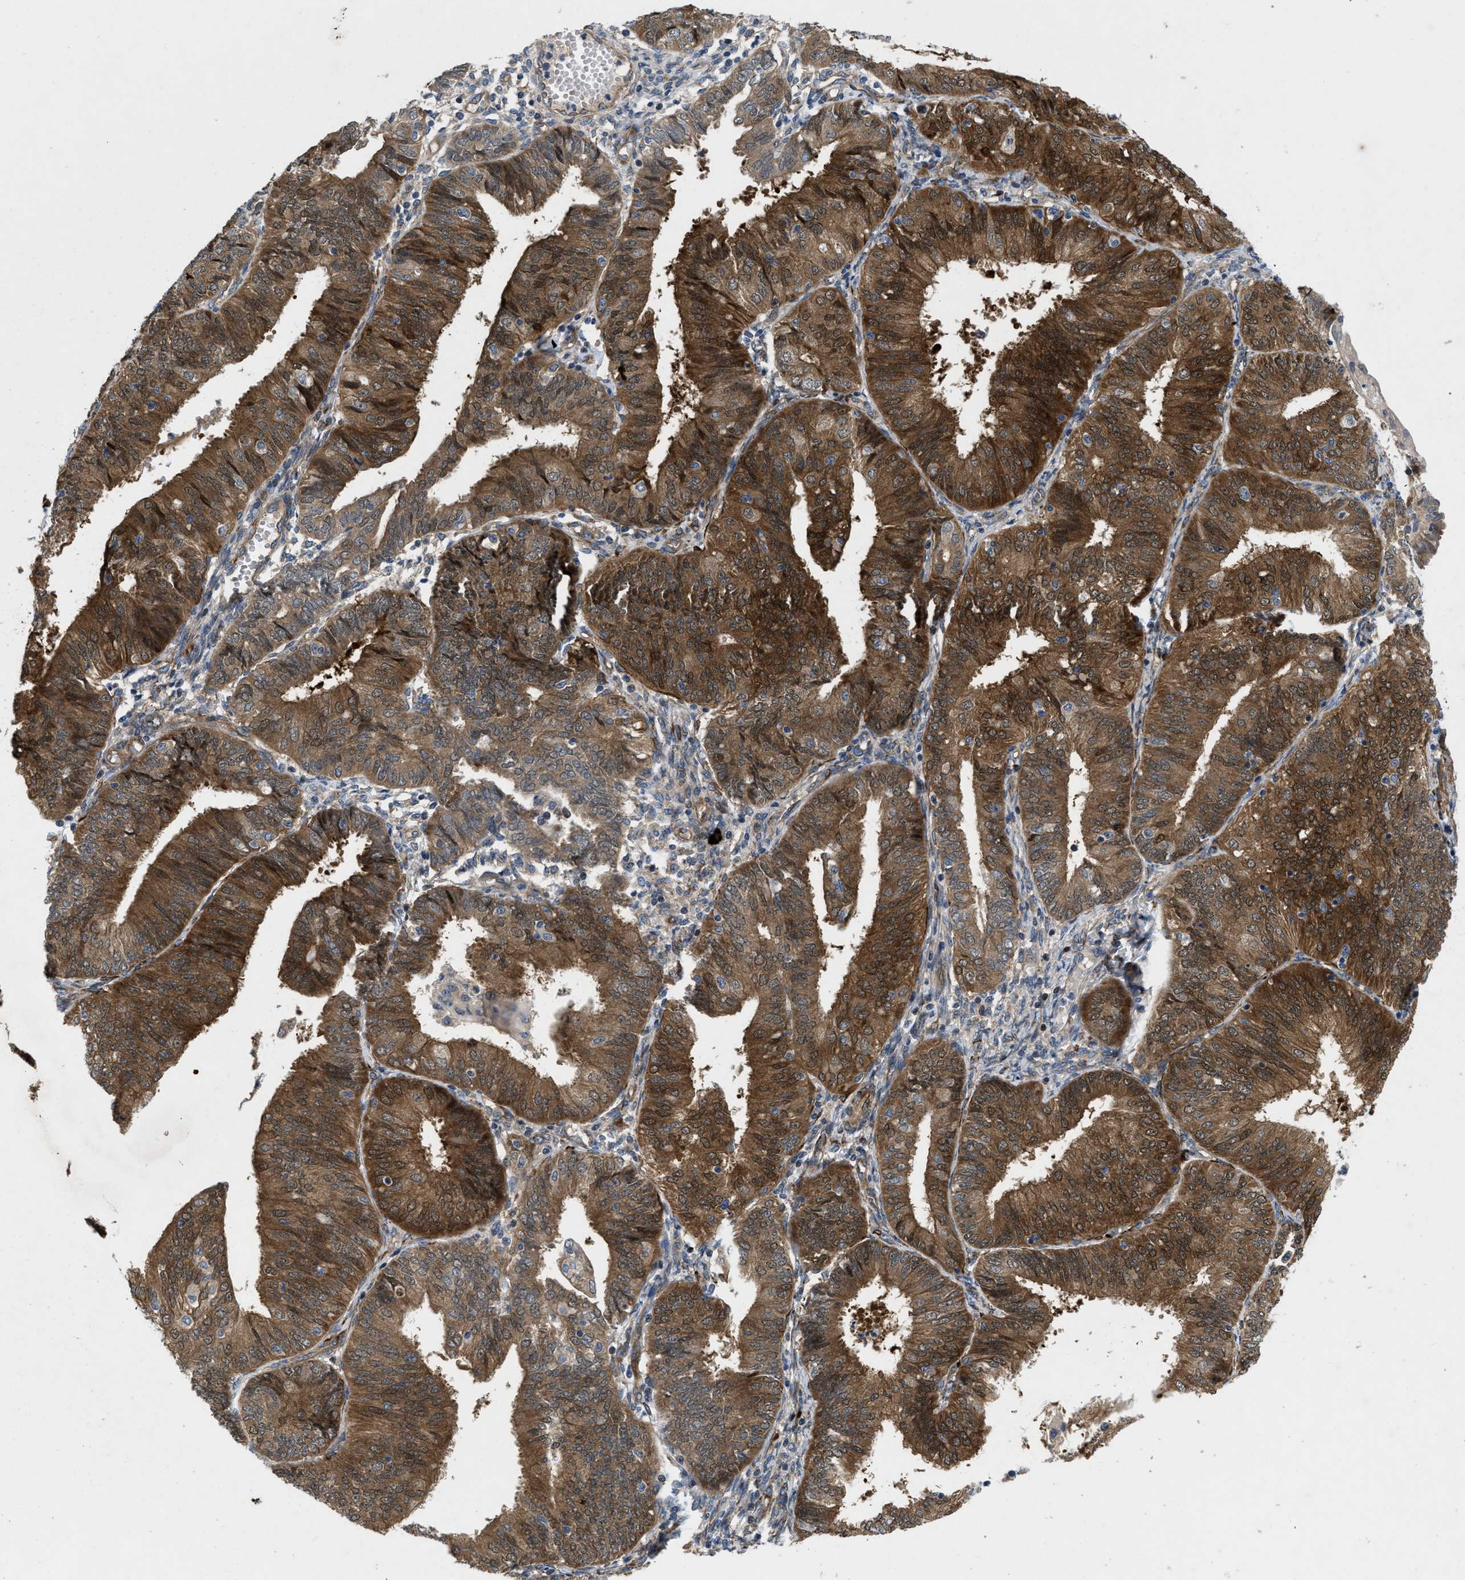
{"staining": {"intensity": "strong", "quantity": ">75%", "location": "cytoplasmic/membranous"}, "tissue": "endometrial cancer", "cell_type": "Tumor cells", "image_type": "cancer", "snomed": [{"axis": "morphology", "description": "Adenocarcinoma, NOS"}, {"axis": "topography", "description": "Endometrium"}], "caption": "Tumor cells show high levels of strong cytoplasmic/membranous expression in about >75% of cells in human endometrial adenocarcinoma.", "gene": "HSPA12B", "patient": {"sex": "female", "age": 58}}